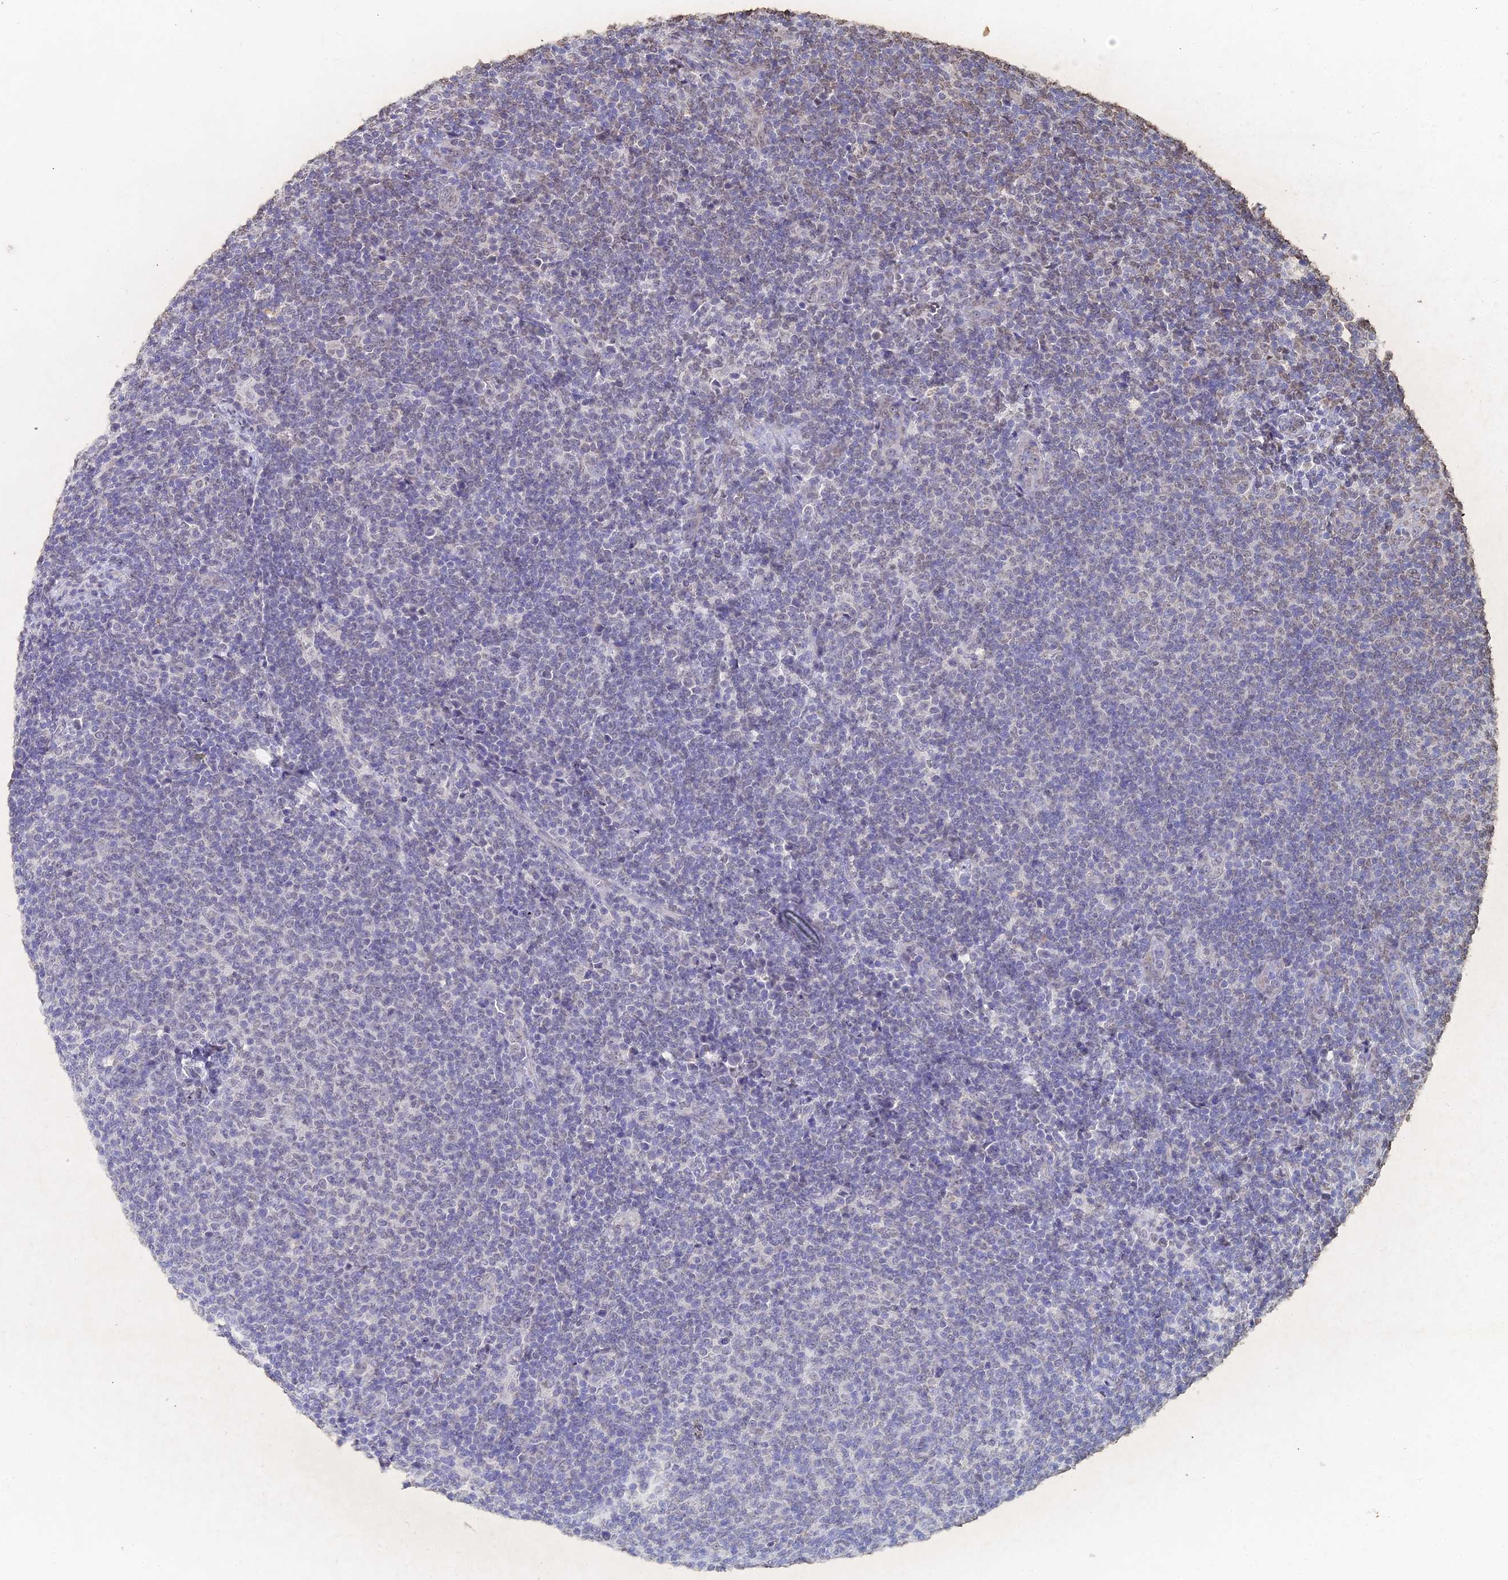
{"staining": {"intensity": "negative", "quantity": "none", "location": "none"}, "tissue": "lymphoma", "cell_type": "Tumor cells", "image_type": "cancer", "snomed": [{"axis": "morphology", "description": "Malignant lymphoma, non-Hodgkin's type, Low grade"}, {"axis": "topography", "description": "Lymph node"}], "caption": "Human low-grade malignant lymphoma, non-Hodgkin's type stained for a protein using immunohistochemistry (IHC) shows no staining in tumor cells.", "gene": "GBP3", "patient": {"sex": "male", "age": 66}}